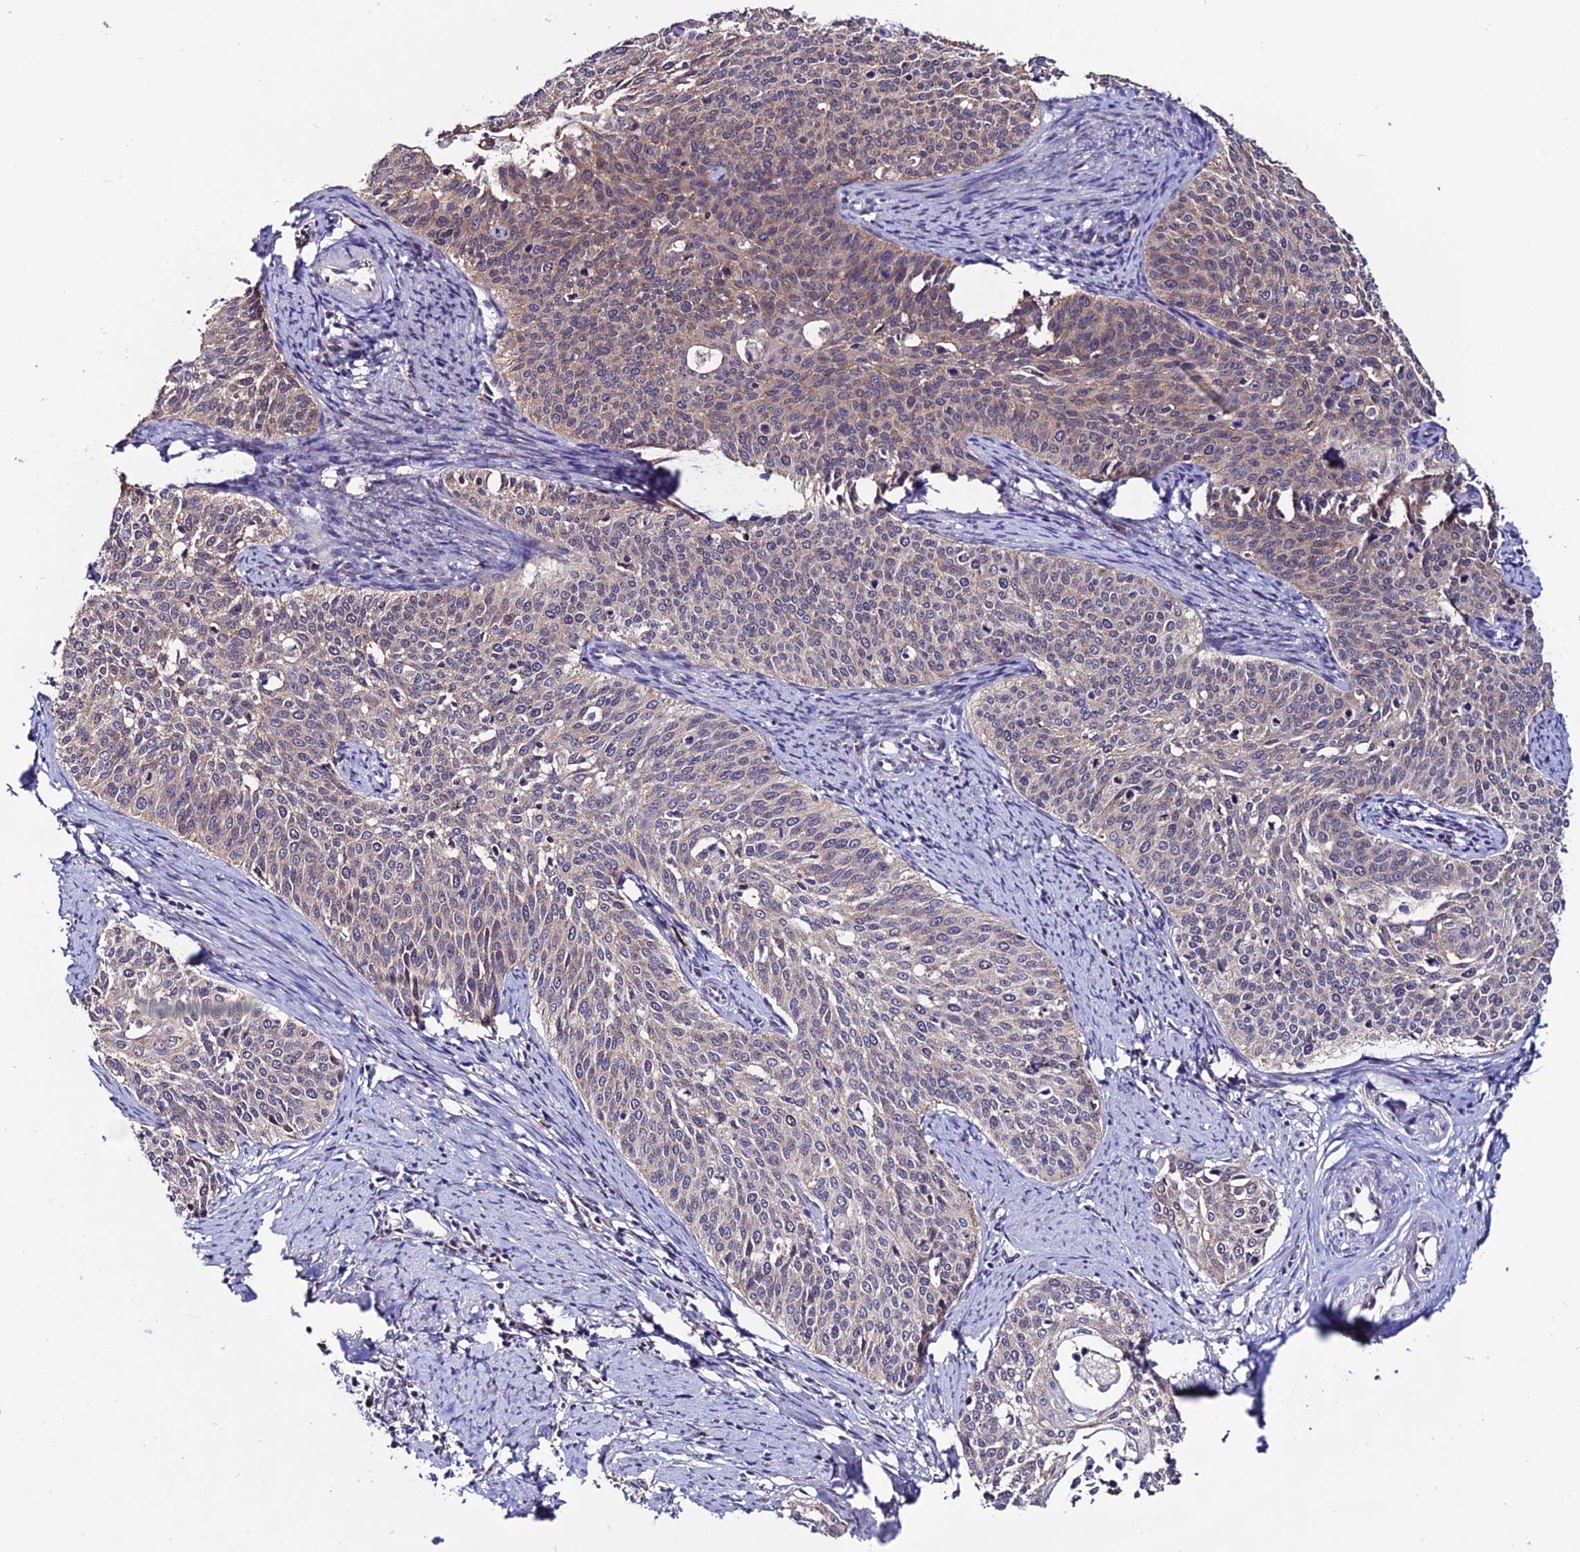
{"staining": {"intensity": "weak", "quantity": "25%-75%", "location": "cytoplasmic/membranous"}, "tissue": "cervical cancer", "cell_type": "Tumor cells", "image_type": "cancer", "snomed": [{"axis": "morphology", "description": "Squamous cell carcinoma, NOS"}, {"axis": "topography", "description": "Cervix"}], "caption": "Immunohistochemical staining of human cervical squamous cell carcinoma exhibits low levels of weak cytoplasmic/membranous protein positivity in approximately 25%-75% of tumor cells.", "gene": "FZD8", "patient": {"sex": "female", "age": 44}}